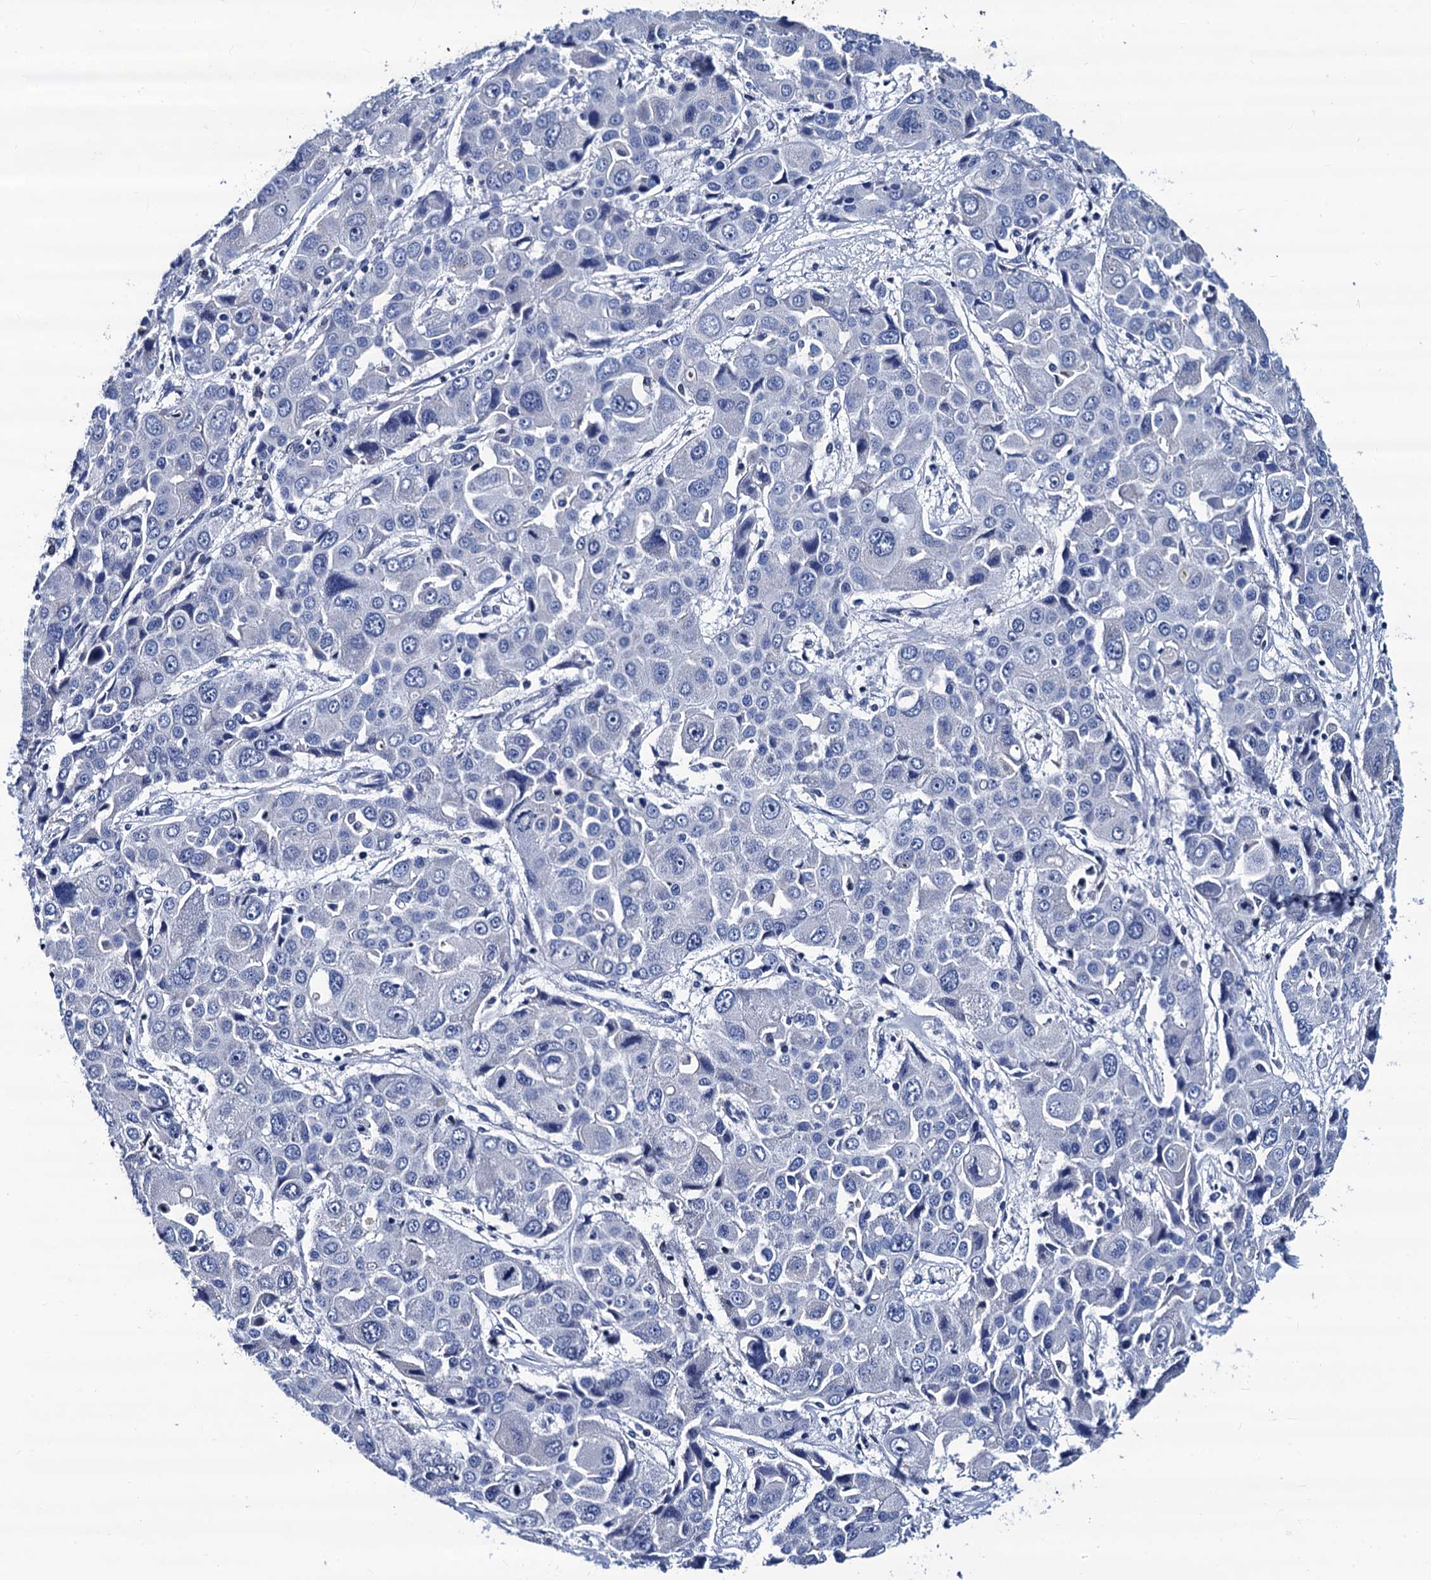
{"staining": {"intensity": "negative", "quantity": "none", "location": "none"}, "tissue": "liver cancer", "cell_type": "Tumor cells", "image_type": "cancer", "snomed": [{"axis": "morphology", "description": "Cholangiocarcinoma"}, {"axis": "topography", "description": "Liver"}], "caption": "Human liver cholangiocarcinoma stained for a protein using immunohistochemistry demonstrates no expression in tumor cells.", "gene": "LRRC30", "patient": {"sex": "male", "age": 67}}